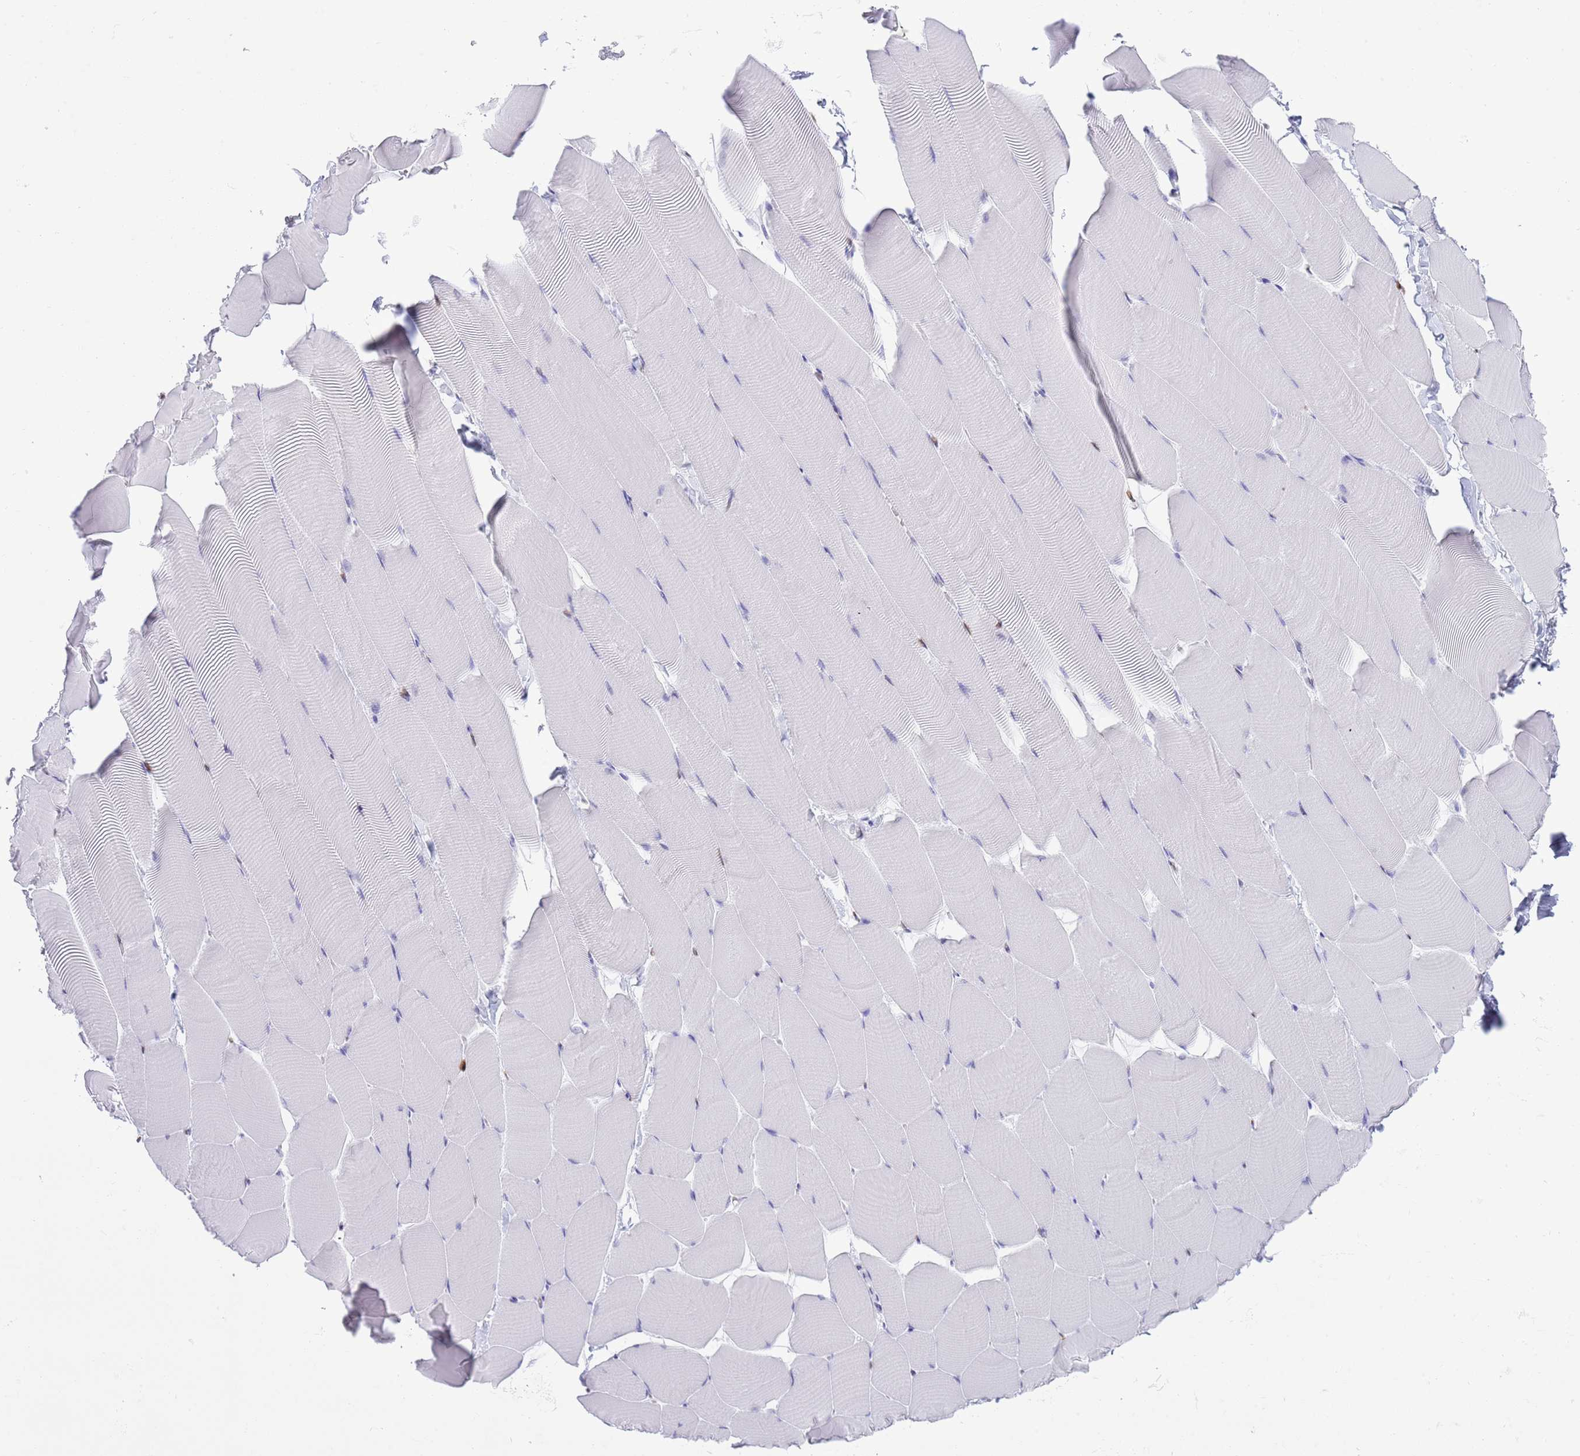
{"staining": {"intensity": "negative", "quantity": "none", "location": "none"}, "tissue": "skeletal muscle", "cell_type": "Myocytes", "image_type": "normal", "snomed": [{"axis": "morphology", "description": "Normal tissue, NOS"}, {"axis": "topography", "description": "Skeletal muscle"}], "caption": "Myocytes are negative for brown protein staining in normal skeletal muscle. The staining was performed using DAB to visualize the protein expression in brown, while the nuclei were stained in blue with hematoxylin (Magnification: 20x).", "gene": "LBR", "patient": {"sex": "male", "age": 25}}